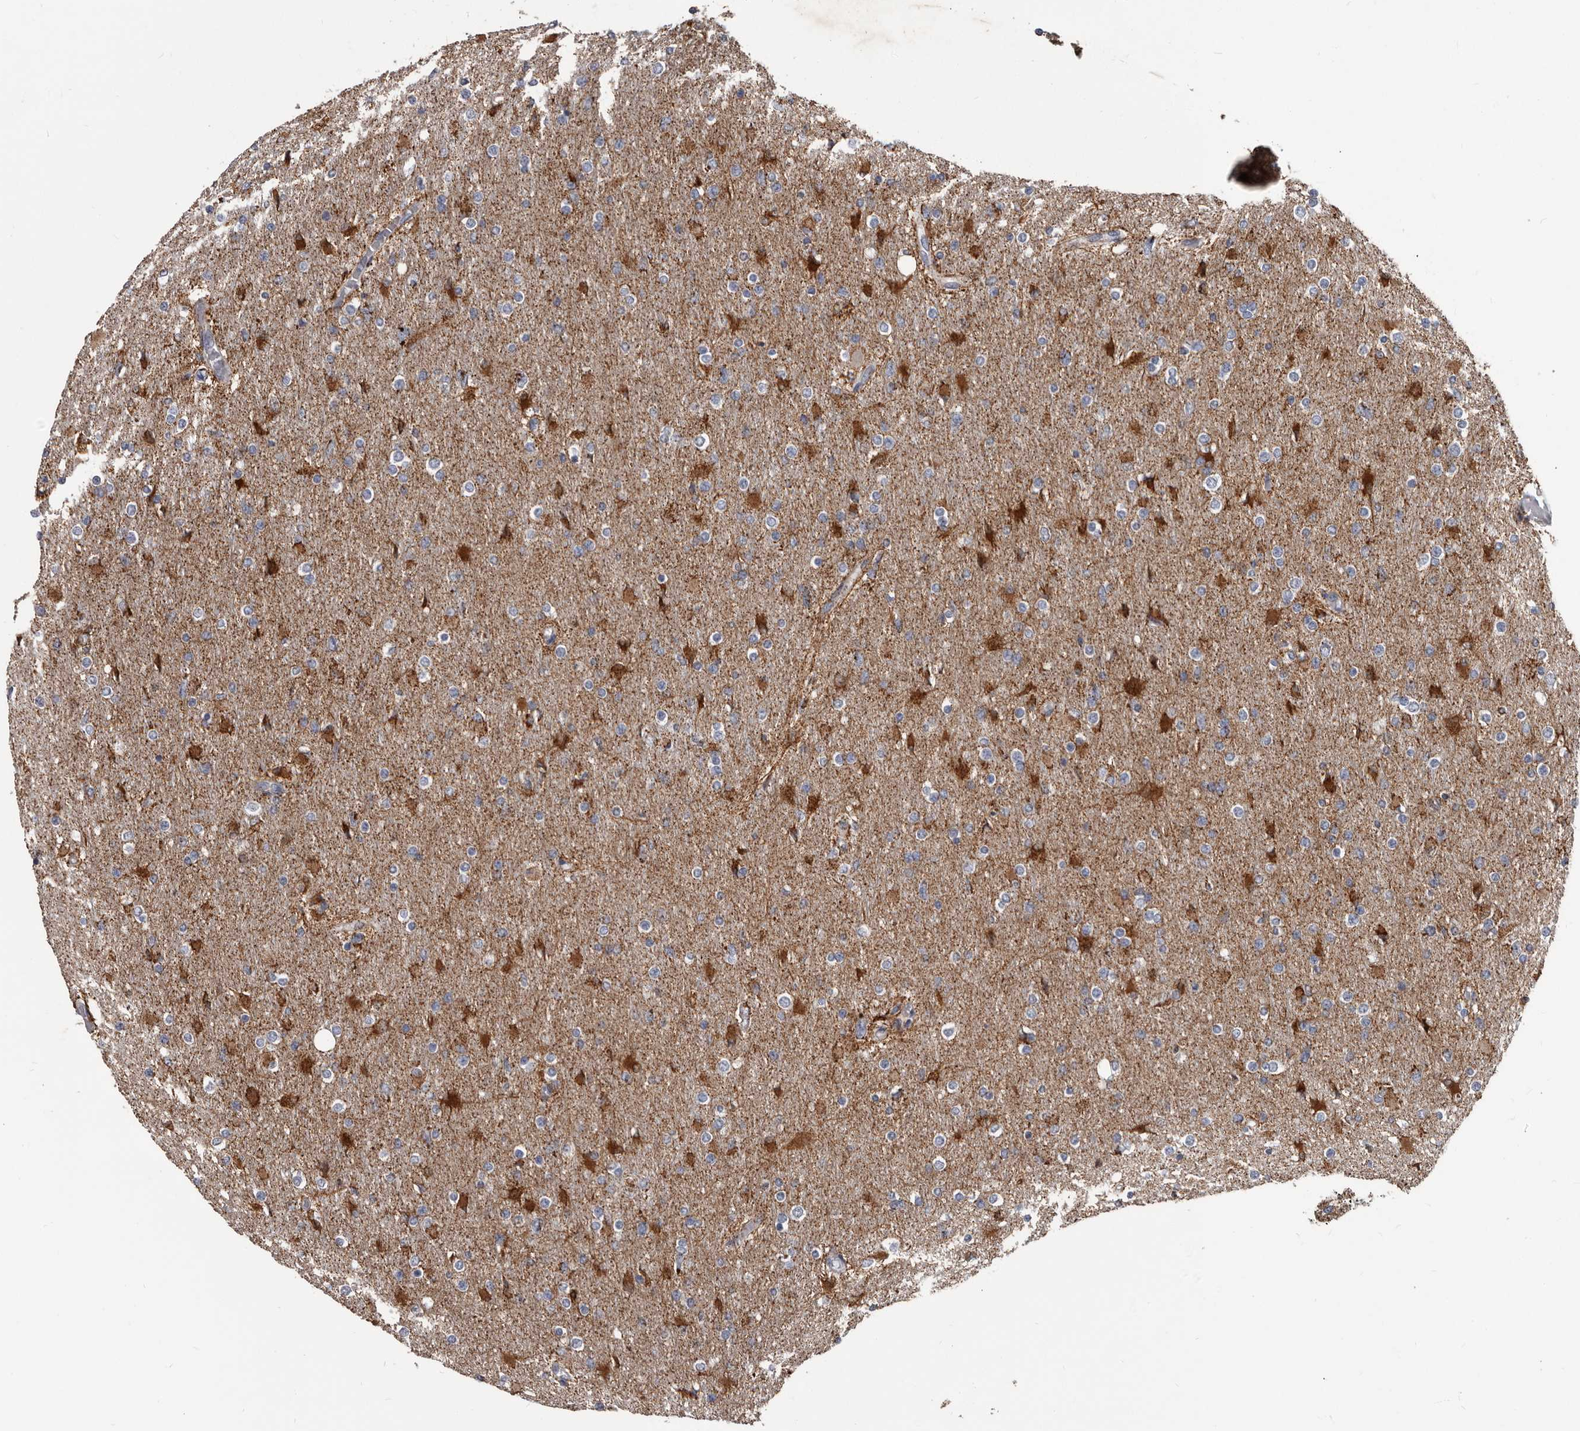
{"staining": {"intensity": "negative", "quantity": "none", "location": "none"}, "tissue": "glioma", "cell_type": "Tumor cells", "image_type": "cancer", "snomed": [{"axis": "morphology", "description": "Glioma, malignant, High grade"}, {"axis": "topography", "description": "Cerebral cortex"}], "caption": "Tumor cells are negative for brown protein staining in glioma.", "gene": "ALDH5A1", "patient": {"sex": "female", "age": 36}}